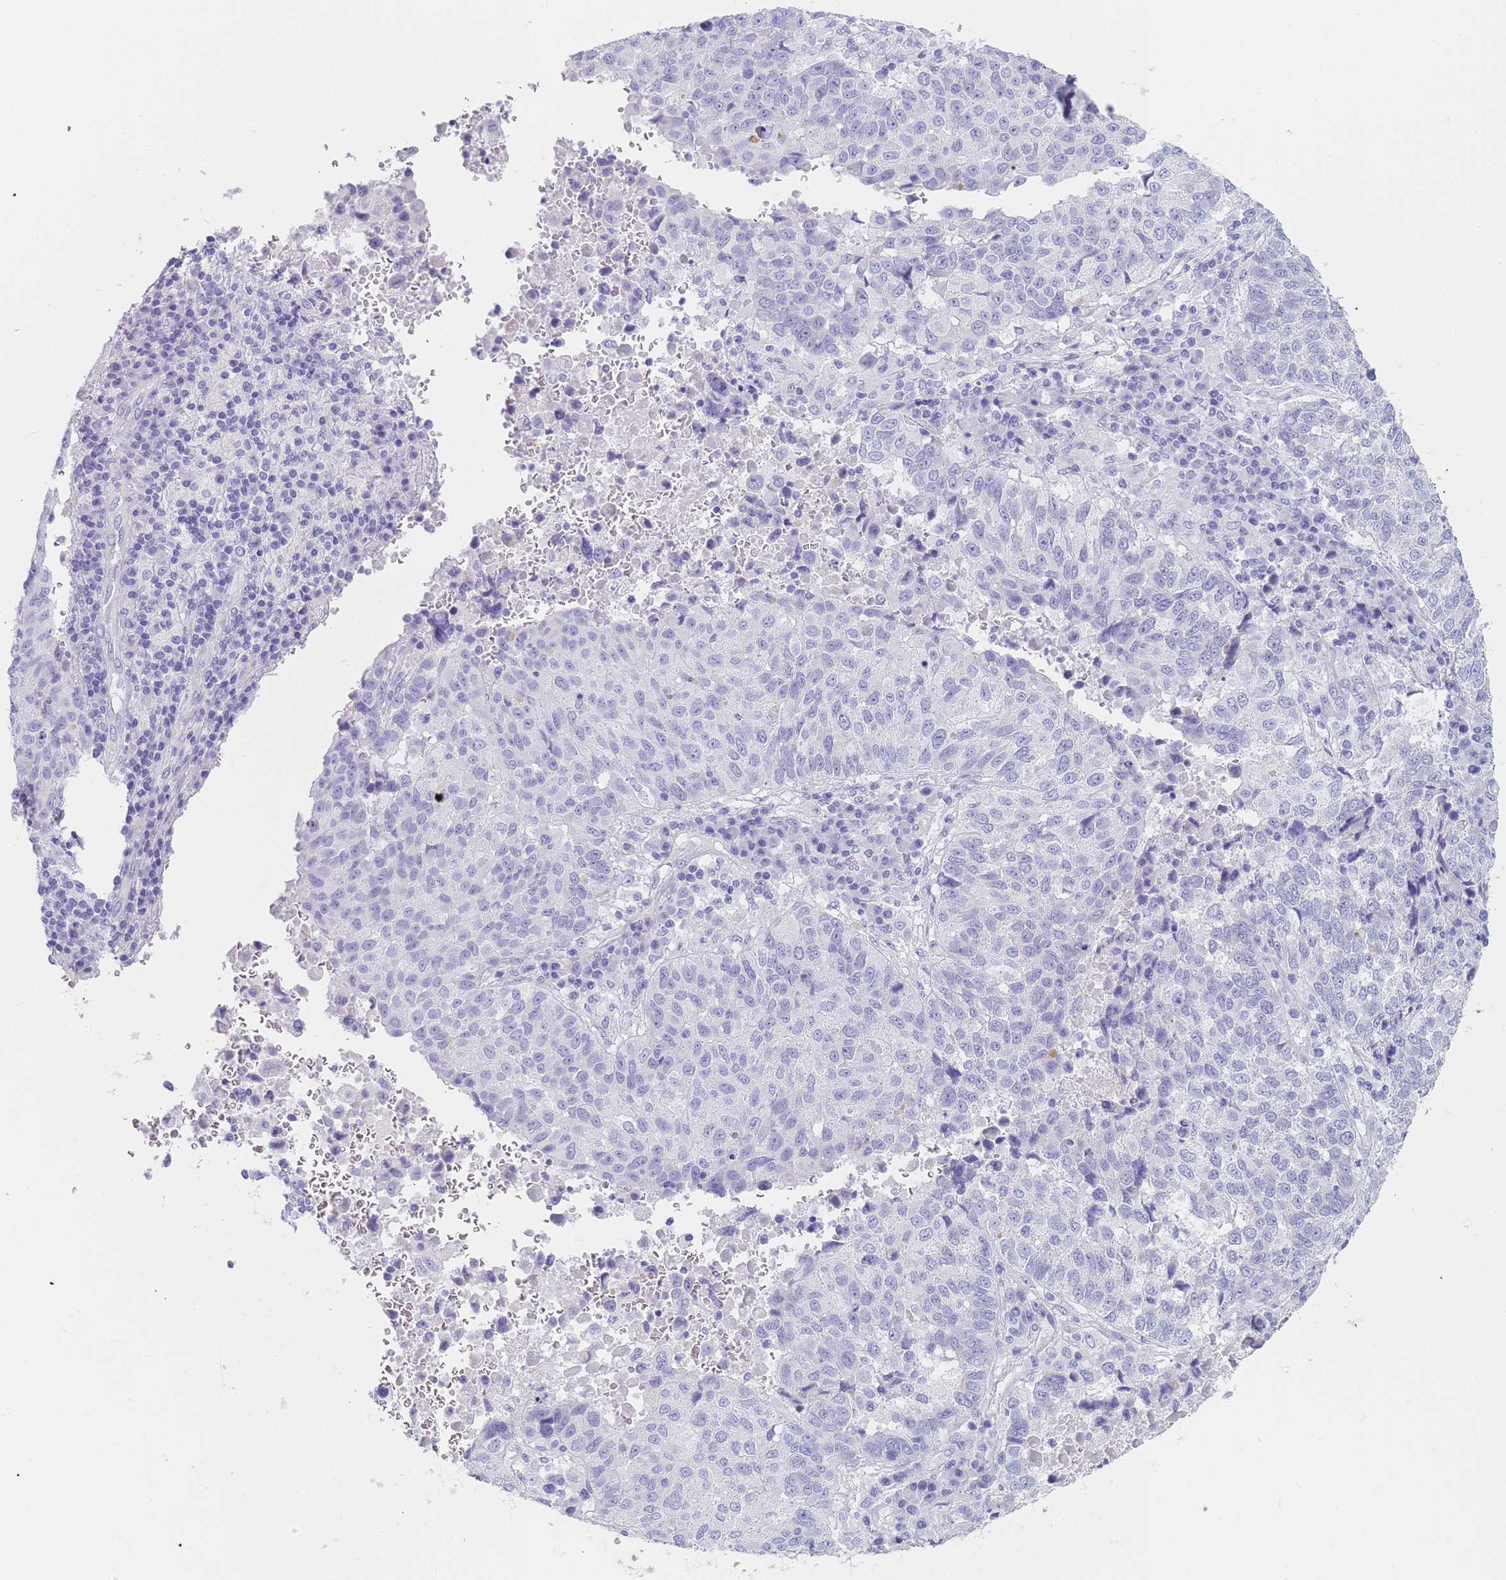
{"staining": {"intensity": "negative", "quantity": "none", "location": "none"}, "tissue": "lung cancer", "cell_type": "Tumor cells", "image_type": "cancer", "snomed": [{"axis": "morphology", "description": "Squamous cell carcinoma, NOS"}, {"axis": "topography", "description": "Lung"}], "caption": "Image shows no significant protein positivity in tumor cells of squamous cell carcinoma (lung).", "gene": "RNASE2", "patient": {"sex": "male", "age": 73}}